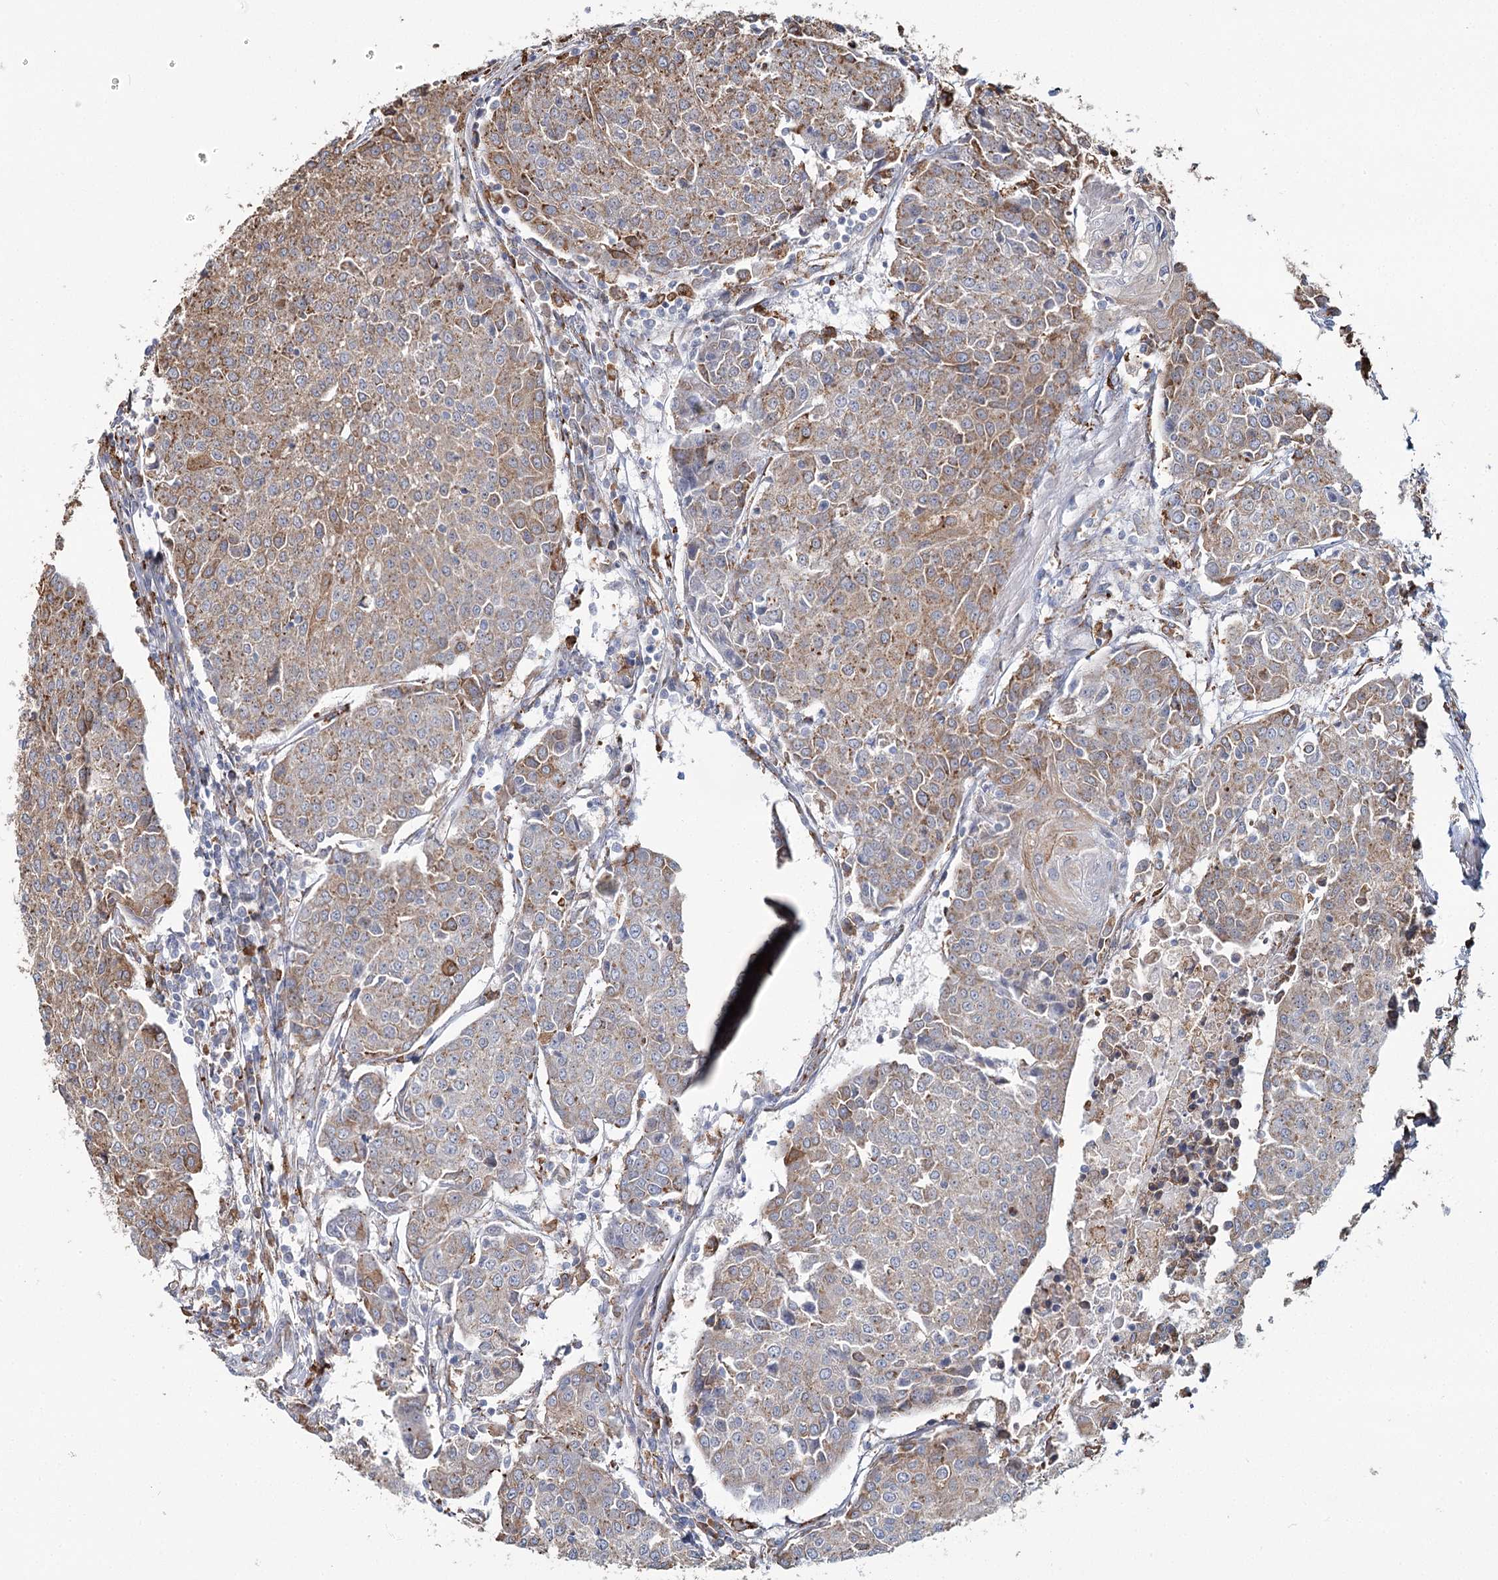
{"staining": {"intensity": "moderate", "quantity": ">75%", "location": "cytoplasmic/membranous"}, "tissue": "urothelial cancer", "cell_type": "Tumor cells", "image_type": "cancer", "snomed": [{"axis": "morphology", "description": "Urothelial carcinoma, High grade"}, {"axis": "topography", "description": "Urinary bladder"}], "caption": "High-grade urothelial carcinoma tissue demonstrates moderate cytoplasmic/membranous expression in approximately >75% of tumor cells The protein of interest is stained brown, and the nuclei are stained in blue (DAB (3,3'-diaminobenzidine) IHC with brightfield microscopy, high magnification).", "gene": "ZCCHC9", "patient": {"sex": "female", "age": 85}}